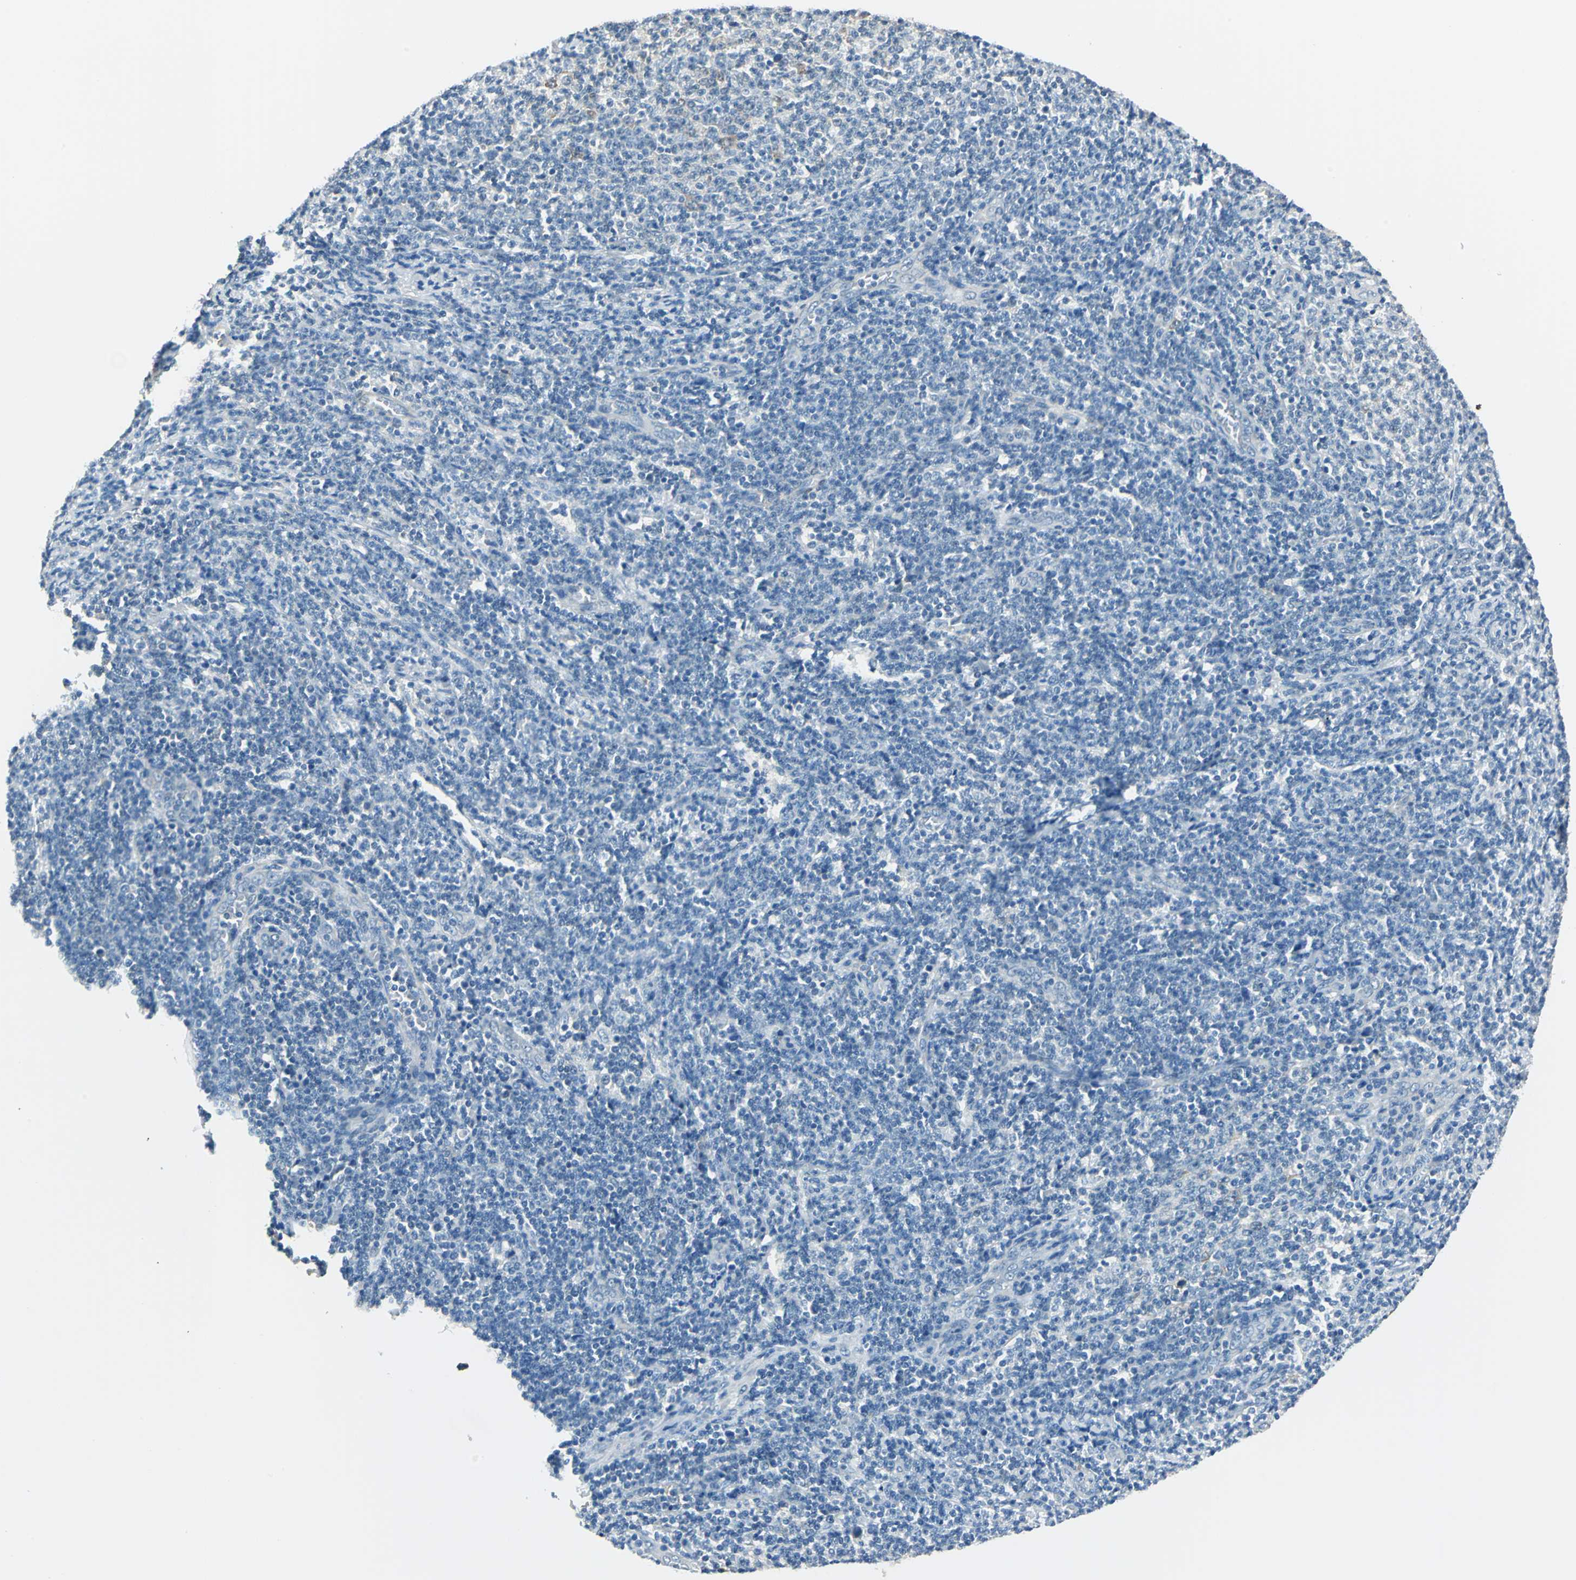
{"staining": {"intensity": "negative", "quantity": "none", "location": "none"}, "tissue": "lymphoma", "cell_type": "Tumor cells", "image_type": "cancer", "snomed": [{"axis": "morphology", "description": "Malignant lymphoma, non-Hodgkin's type, Low grade"}, {"axis": "topography", "description": "Lymph node"}], "caption": "Malignant lymphoma, non-Hodgkin's type (low-grade) stained for a protein using IHC displays no staining tumor cells.", "gene": "FKBP4", "patient": {"sex": "male", "age": 66}}